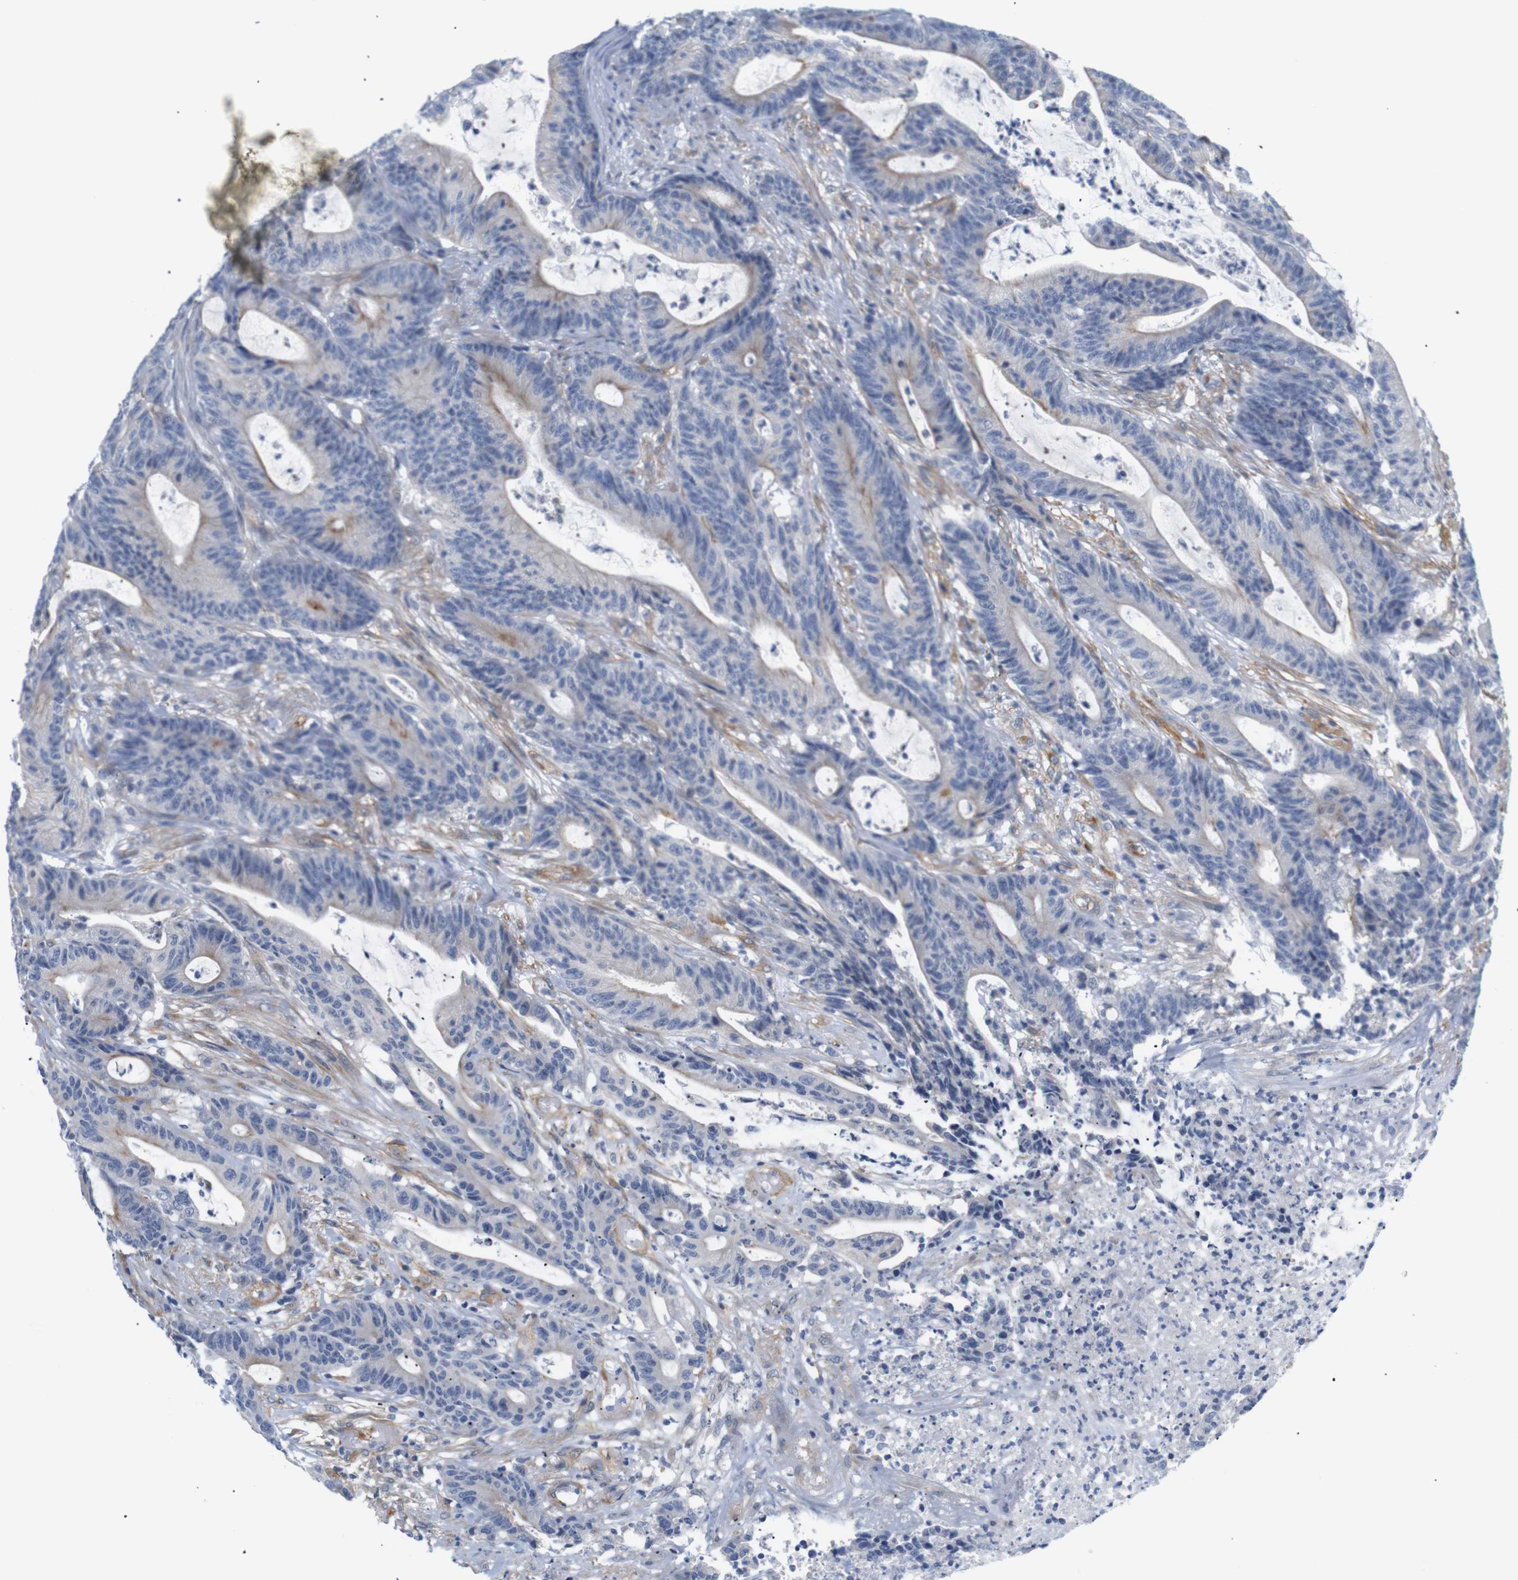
{"staining": {"intensity": "weak", "quantity": "<25%", "location": "cytoplasmic/membranous"}, "tissue": "colorectal cancer", "cell_type": "Tumor cells", "image_type": "cancer", "snomed": [{"axis": "morphology", "description": "Adenocarcinoma, NOS"}, {"axis": "topography", "description": "Colon"}], "caption": "This is a image of immunohistochemistry (IHC) staining of colorectal cancer, which shows no expression in tumor cells. The staining is performed using DAB brown chromogen with nuclei counter-stained in using hematoxylin.", "gene": "STMN3", "patient": {"sex": "female", "age": 84}}